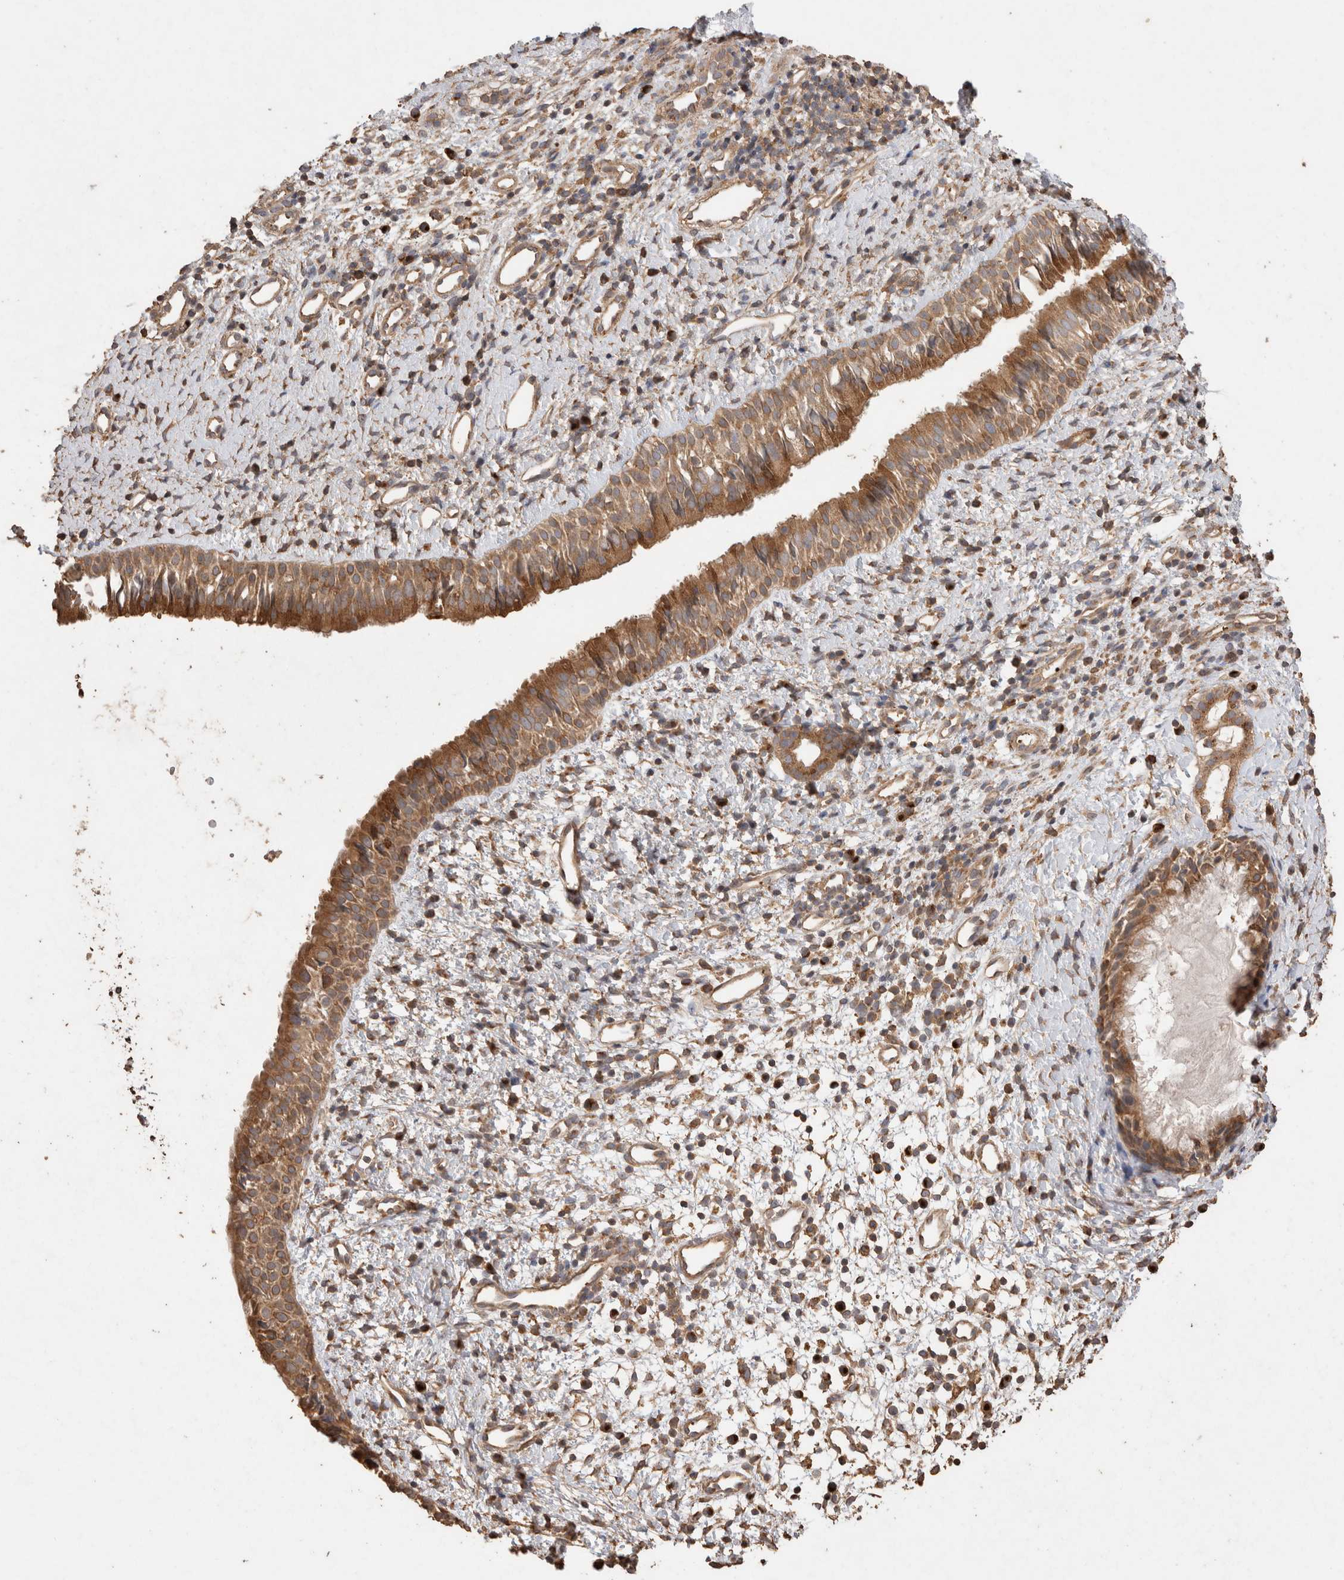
{"staining": {"intensity": "moderate", "quantity": ">75%", "location": "cytoplasmic/membranous"}, "tissue": "nasopharynx", "cell_type": "Respiratory epithelial cells", "image_type": "normal", "snomed": [{"axis": "morphology", "description": "Normal tissue, NOS"}, {"axis": "topography", "description": "Nasopharynx"}], "caption": "Nasopharynx stained for a protein (brown) demonstrates moderate cytoplasmic/membranous positive staining in about >75% of respiratory epithelial cells.", "gene": "SNX31", "patient": {"sex": "male", "age": 22}}